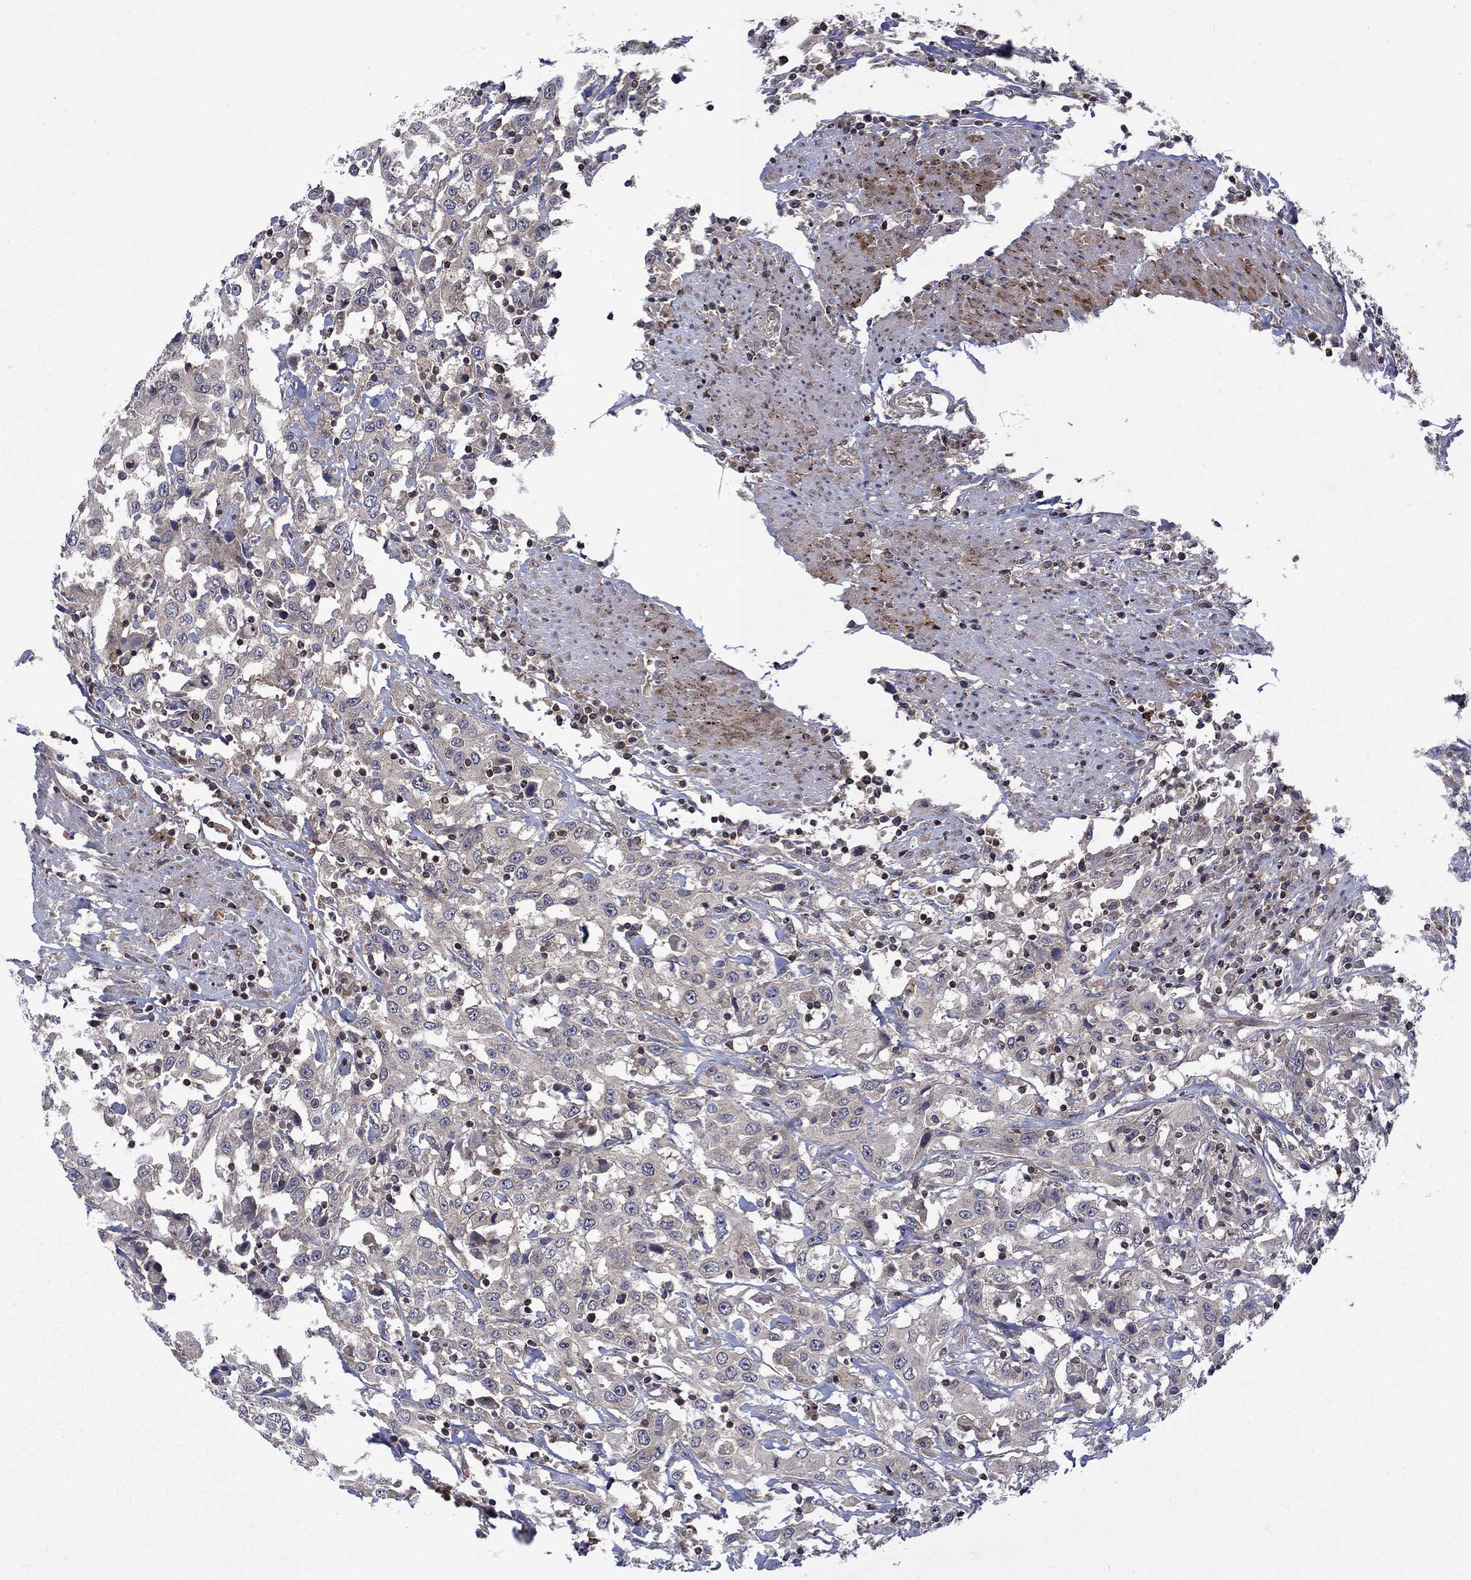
{"staining": {"intensity": "negative", "quantity": "none", "location": "none"}, "tissue": "urothelial cancer", "cell_type": "Tumor cells", "image_type": "cancer", "snomed": [{"axis": "morphology", "description": "Urothelial carcinoma, High grade"}, {"axis": "topography", "description": "Urinary bladder"}], "caption": "An image of urothelial carcinoma (high-grade) stained for a protein shows no brown staining in tumor cells.", "gene": "TMEM33", "patient": {"sex": "male", "age": 61}}